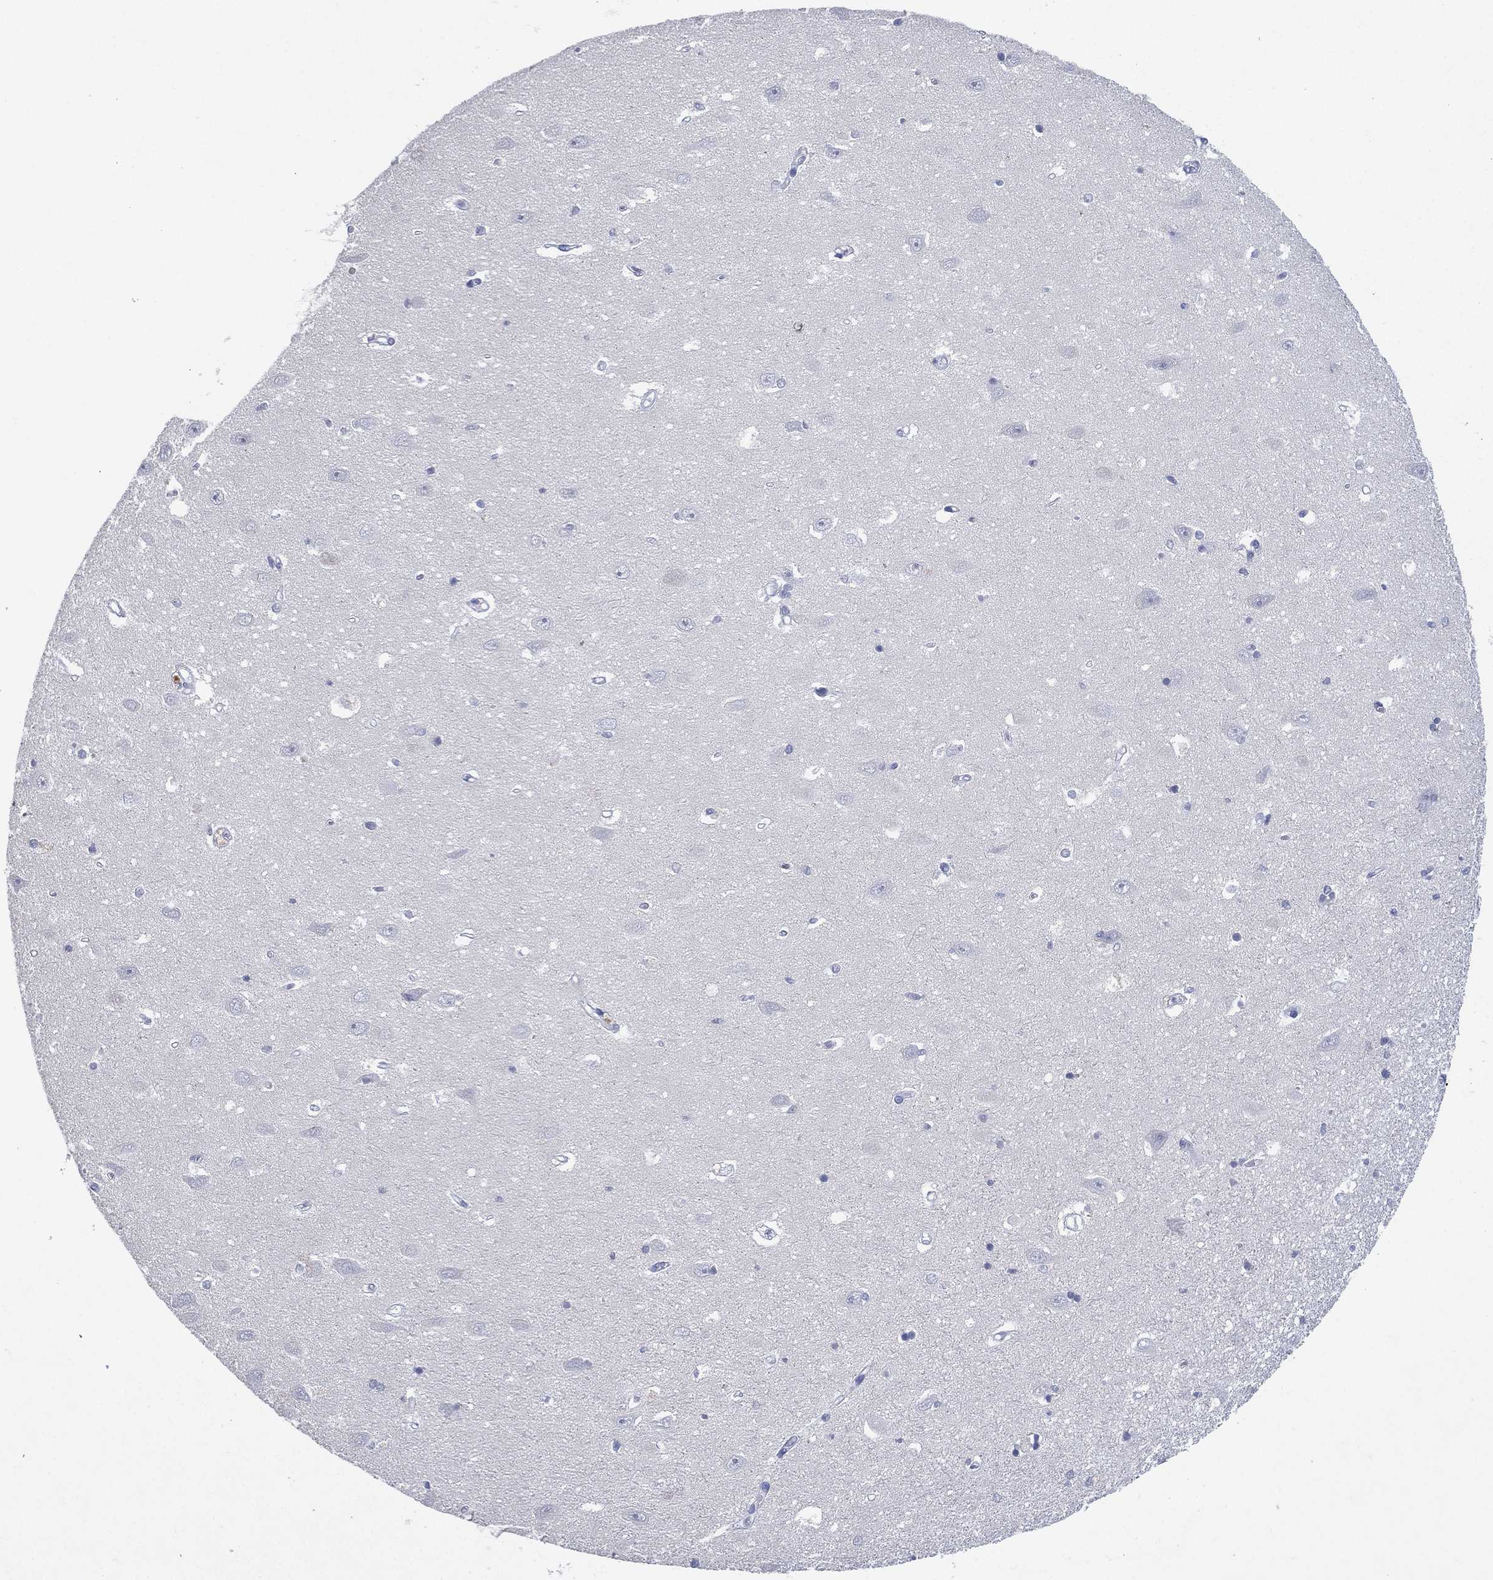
{"staining": {"intensity": "negative", "quantity": "none", "location": "none"}, "tissue": "hippocampus", "cell_type": "Glial cells", "image_type": "normal", "snomed": [{"axis": "morphology", "description": "Normal tissue, NOS"}, {"axis": "topography", "description": "Hippocampus"}], "caption": "A photomicrograph of hippocampus stained for a protein shows no brown staining in glial cells. (Stains: DAB (3,3'-diaminobenzidine) immunohistochemistry (IHC) with hematoxylin counter stain, Microscopy: brightfield microscopy at high magnification).", "gene": "KRT35", "patient": {"sex": "female", "age": 64}}